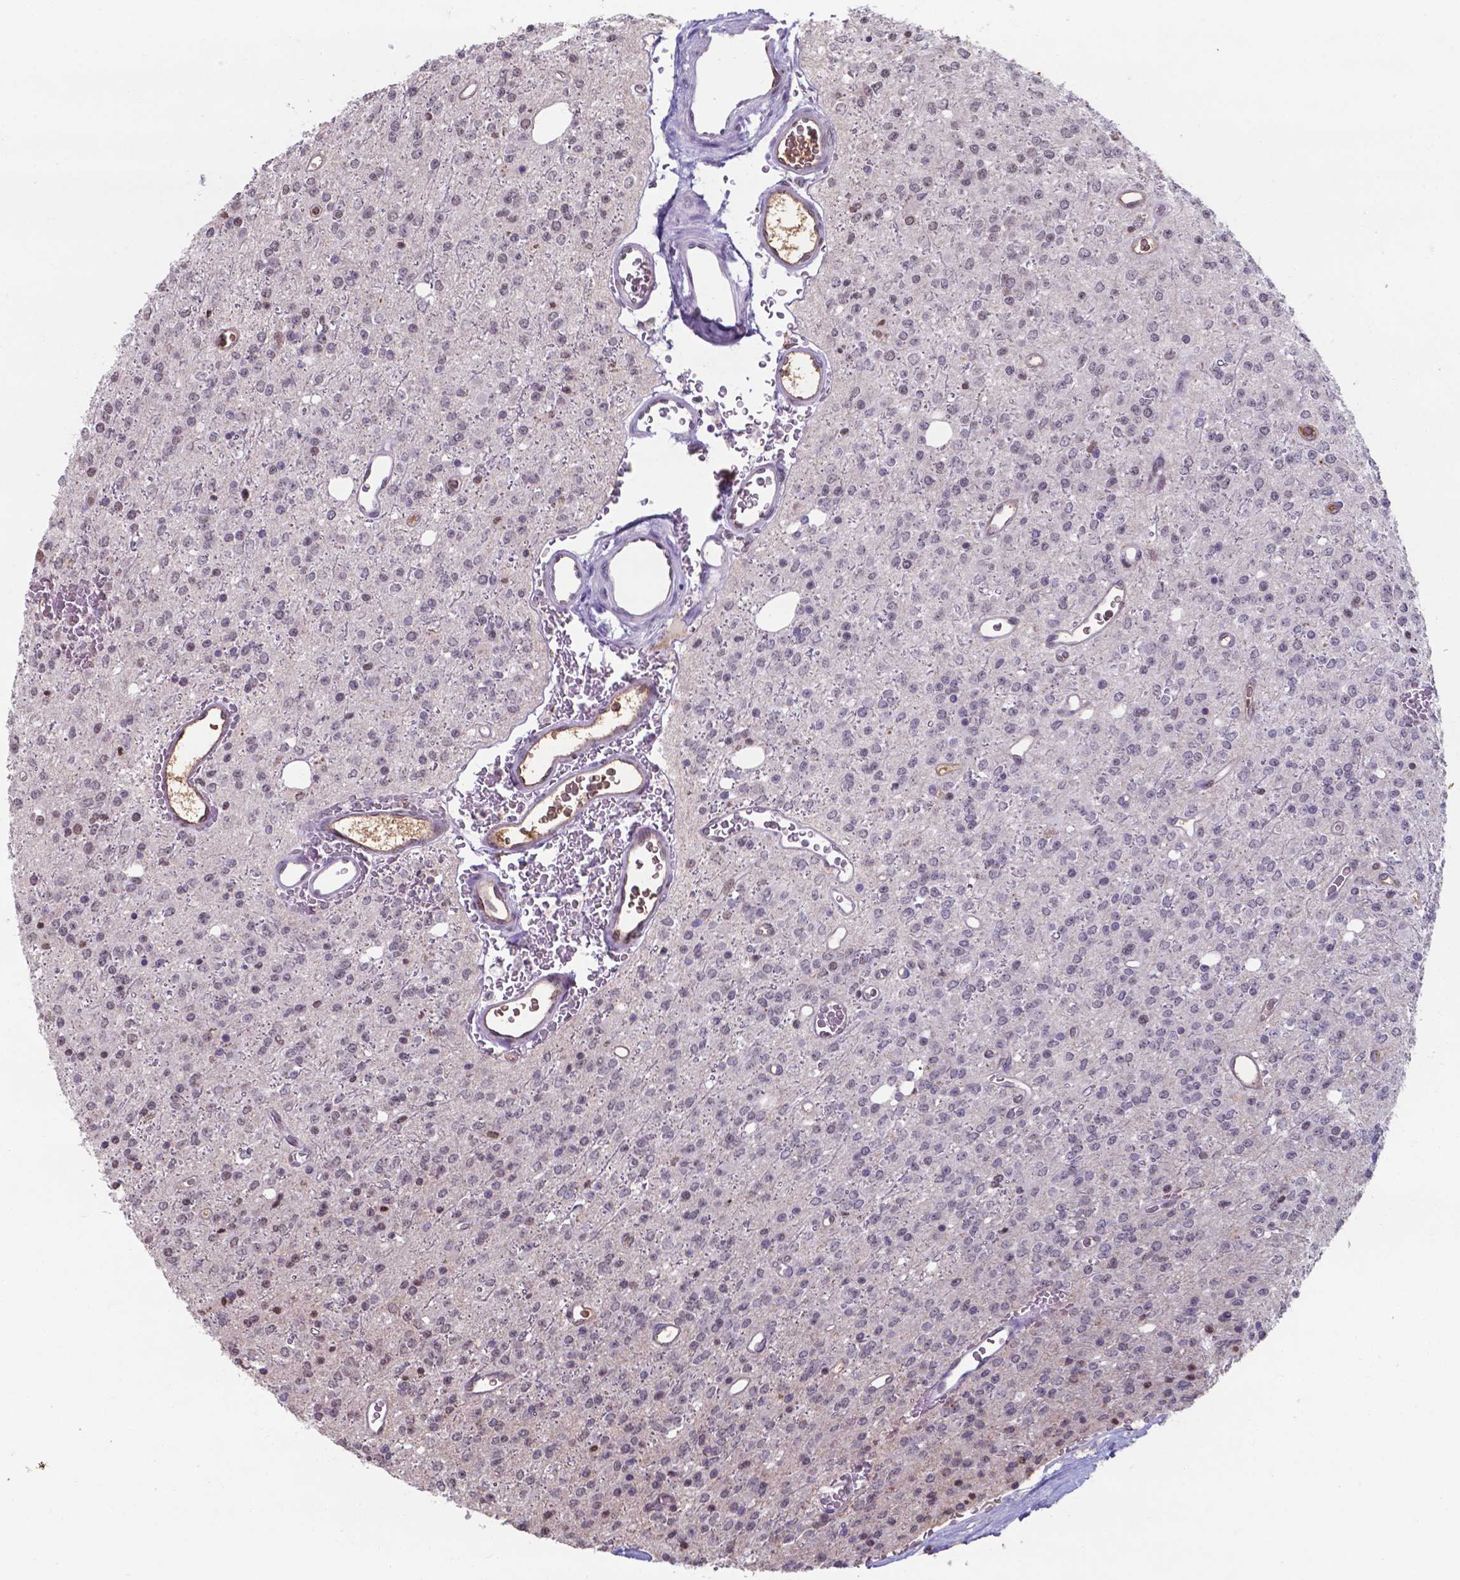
{"staining": {"intensity": "negative", "quantity": "none", "location": "none"}, "tissue": "glioma", "cell_type": "Tumor cells", "image_type": "cancer", "snomed": [{"axis": "morphology", "description": "Glioma, malignant, Low grade"}, {"axis": "topography", "description": "Brain"}], "caption": "Immunohistochemistry (IHC) of human malignant glioma (low-grade) demonstrates no staining in tumor cells. The staining is performed using DAB (3,3'-diaminobenzidine) brown chromogen with nuclei counter-stained in using hematoxylin.", "gene": "SERPINA1", "patient": {"sex": "female", "age": 45}}